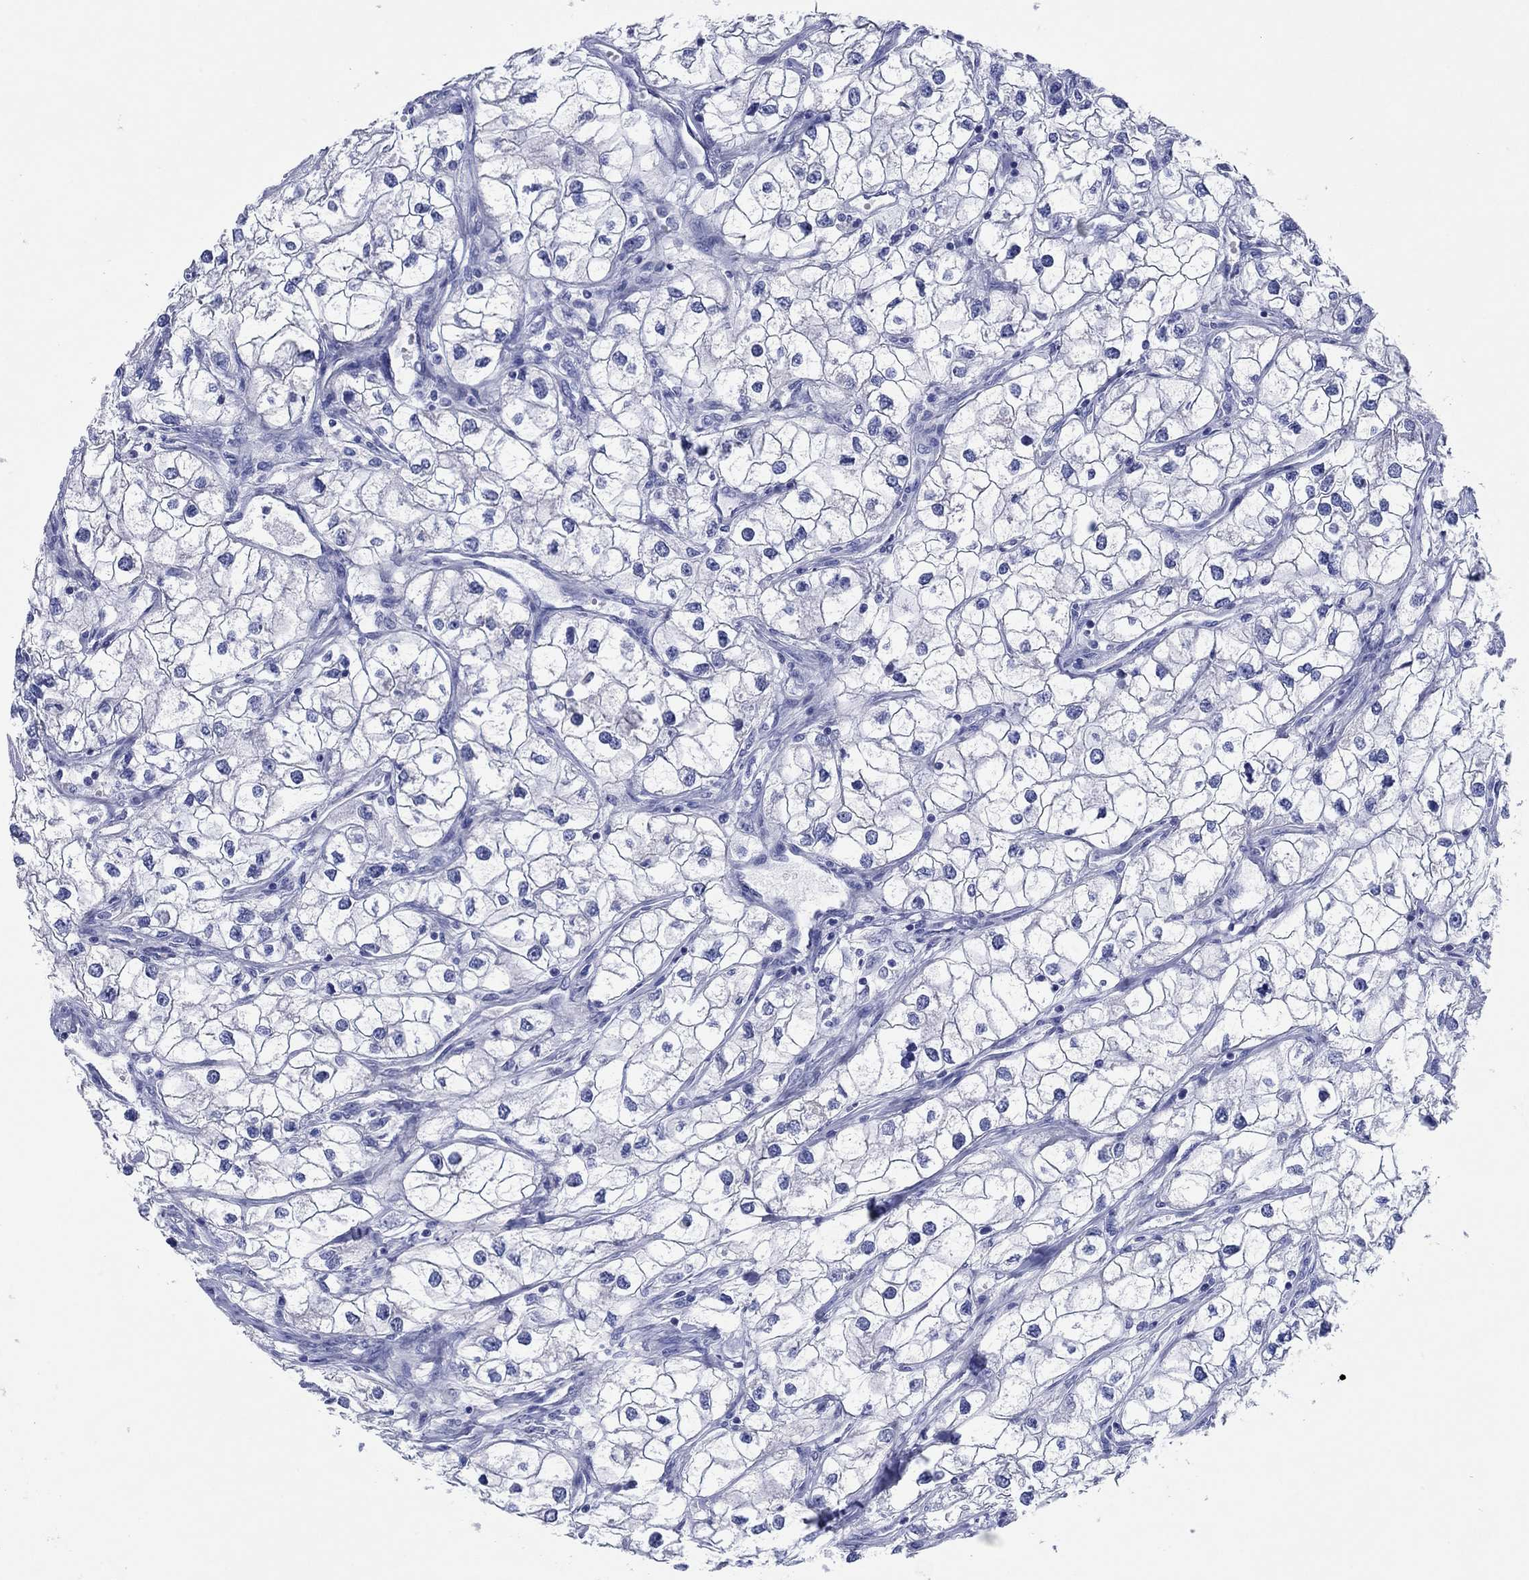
{"staining": {"intensity": "negative", "quantity": "none", "location": "none"}, "tissue": "renal cancer", "cell_type": "Tumor cells", "image_type": "cancer", "snomed": [{"axis": "morphology", "description": "Adenocarcinoma, NOS"}, {"axis": "topography", "description": "Kidney"}], "caption": "The photomicrograph demonstrates no significant expression in tumor cells of adenocarcinoma (renal).", "gene": "HCRT", "patient": {"sex": "male", "age": 59}}